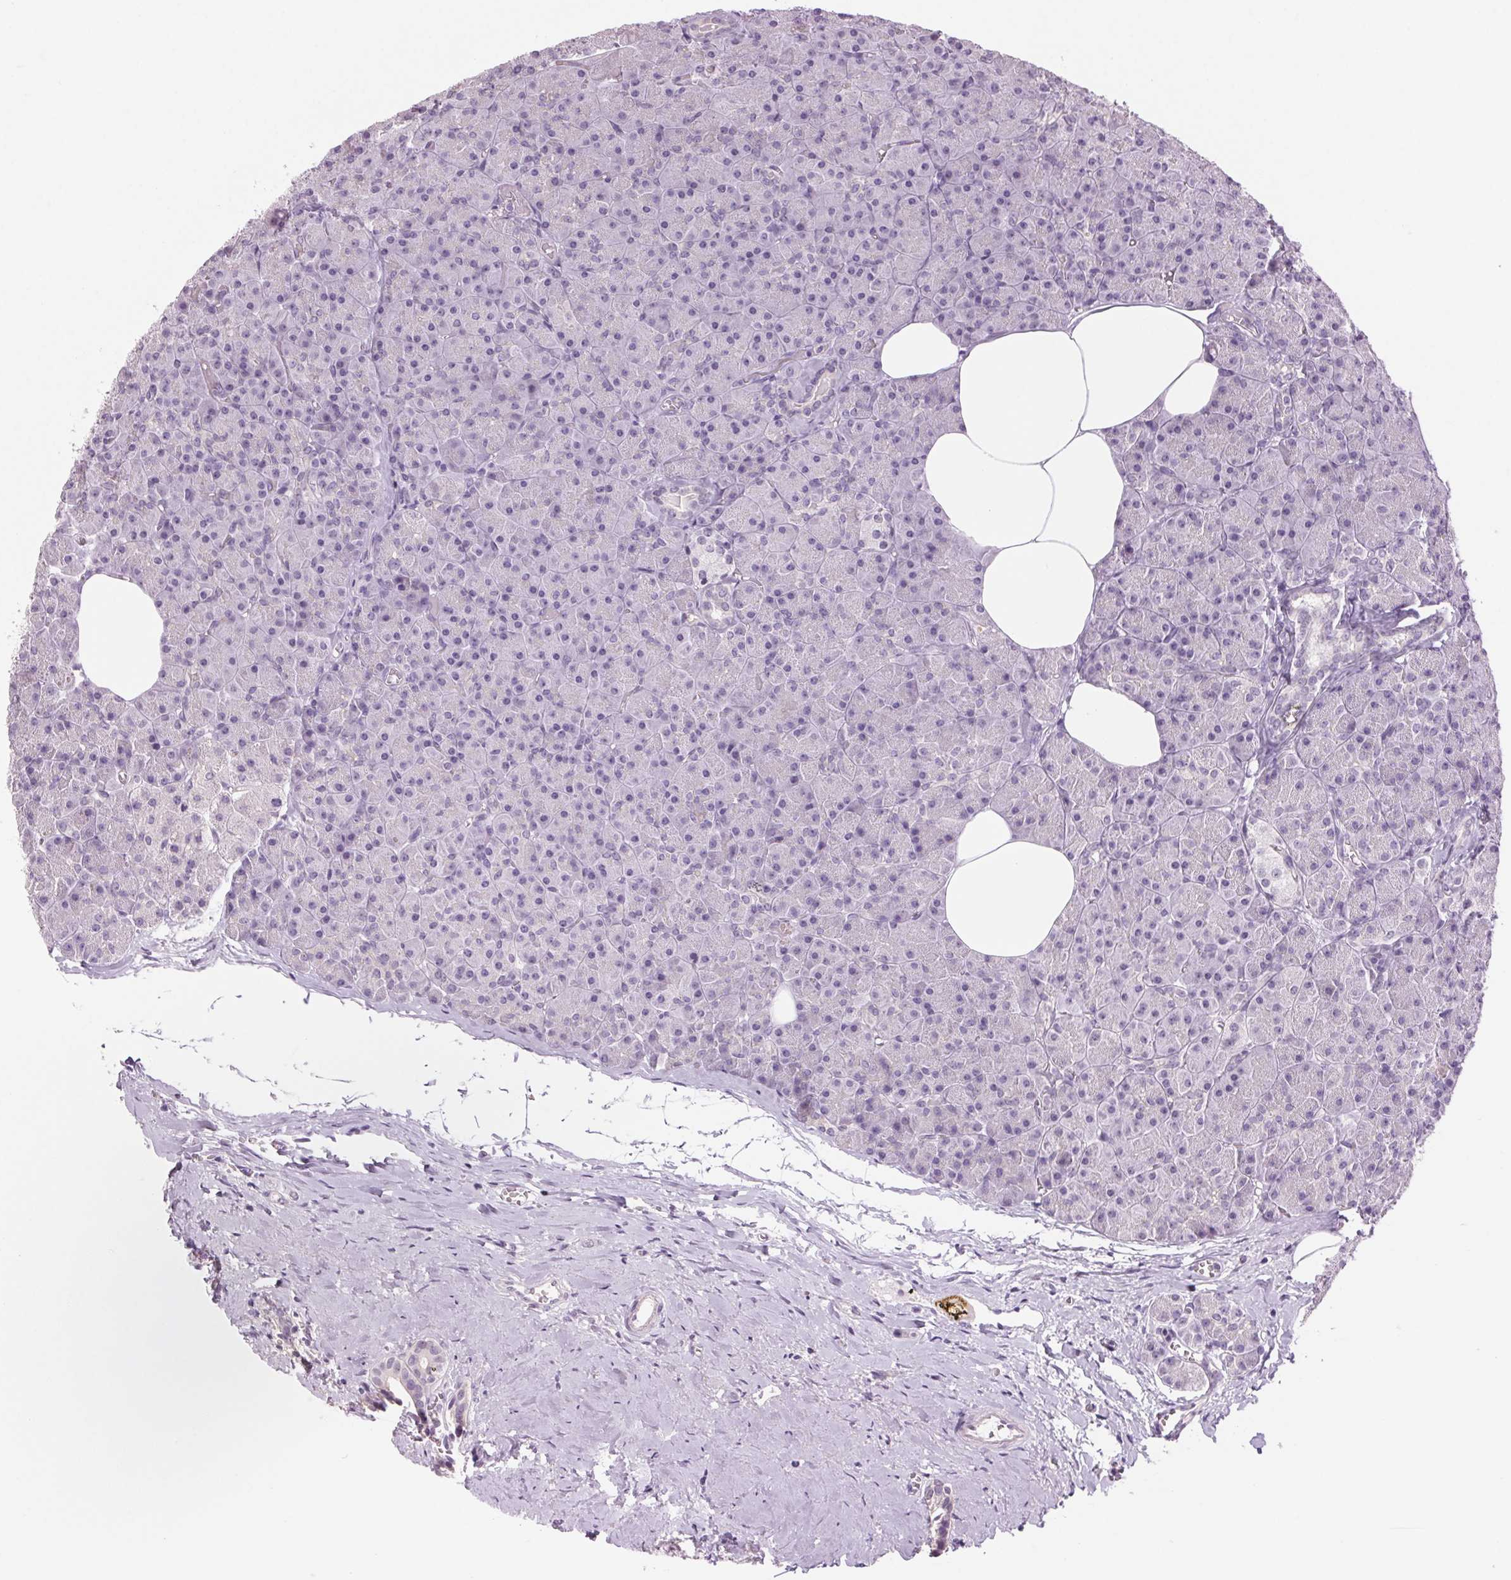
{"staining": {"intensity": "negative", "quantity": "none", "location": "none"}, "tissue": "pancreas", "cell_type": "Exocrine glandular cells", "image_type": "normal", "snomed": [{"axis": "morphology", "description": "Normal tissue, NOS"}, {"axis": "topography", "description": "Pancreas"}], "caption": "A micrograph of pancreas stained for a protein shows no brown staining in exocrine glandular cells. Nuclei are stained in blue.", "gene": "MPO", "patient": {"sex": "female", "age": 45}}